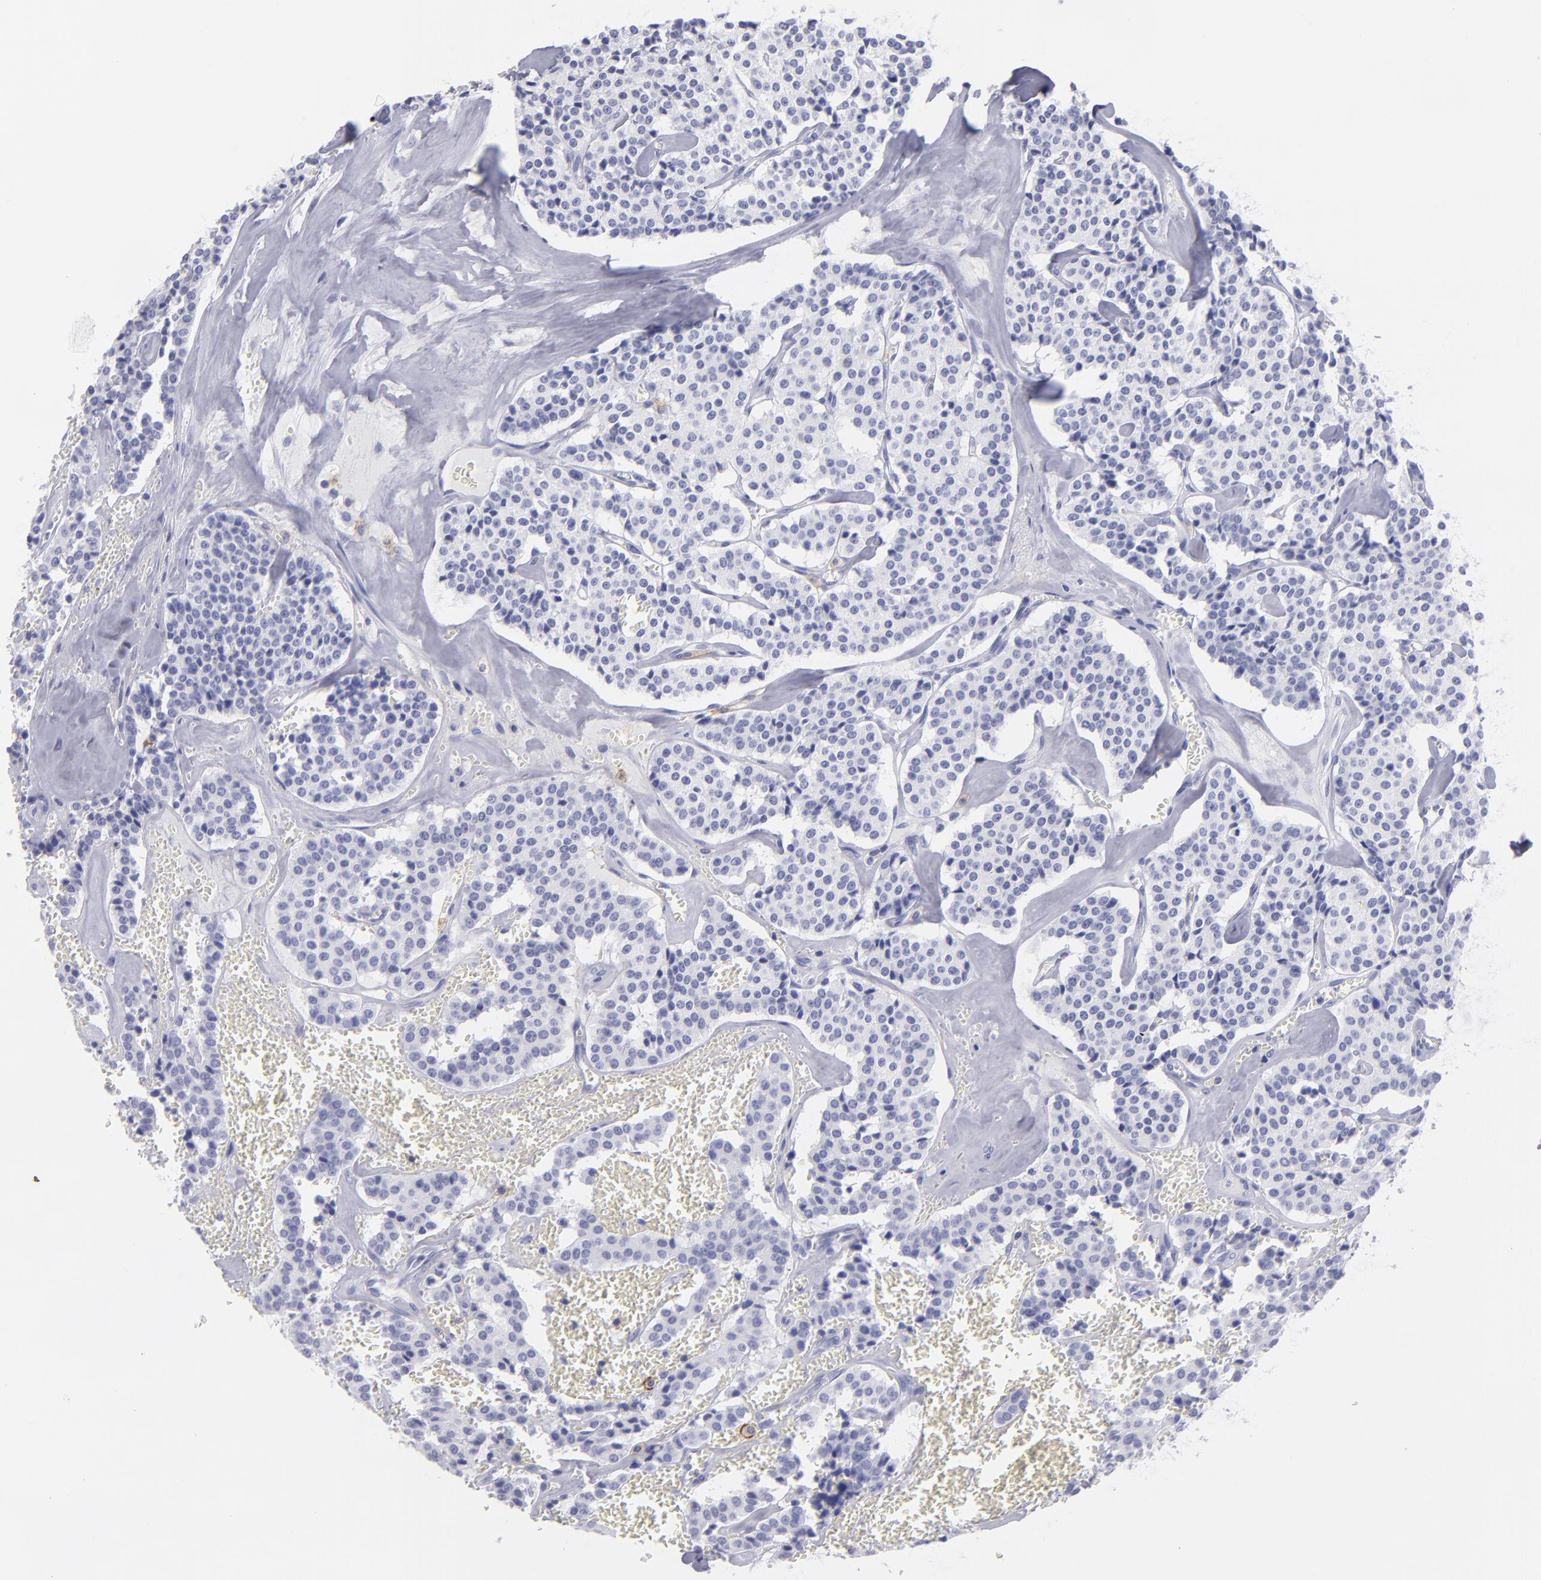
{"staining": {"intensity": "negative", "quantity": "none", "location": "none"}, "tissue": "carcinoid", "cell_type": "Tumor cells", "image_type": "cancer", "snomed": [{"axis": "morphology", "description": "Carcinoid, malignant, NOS"}, {"axis": "topography", "description": "Bronchus"}], "caption": "This is an IHC histopathology image of human carcinoid. There is no staining in tumor cells.", "gene": "CD82", "patient": {"sex": "male", "age": 55}}